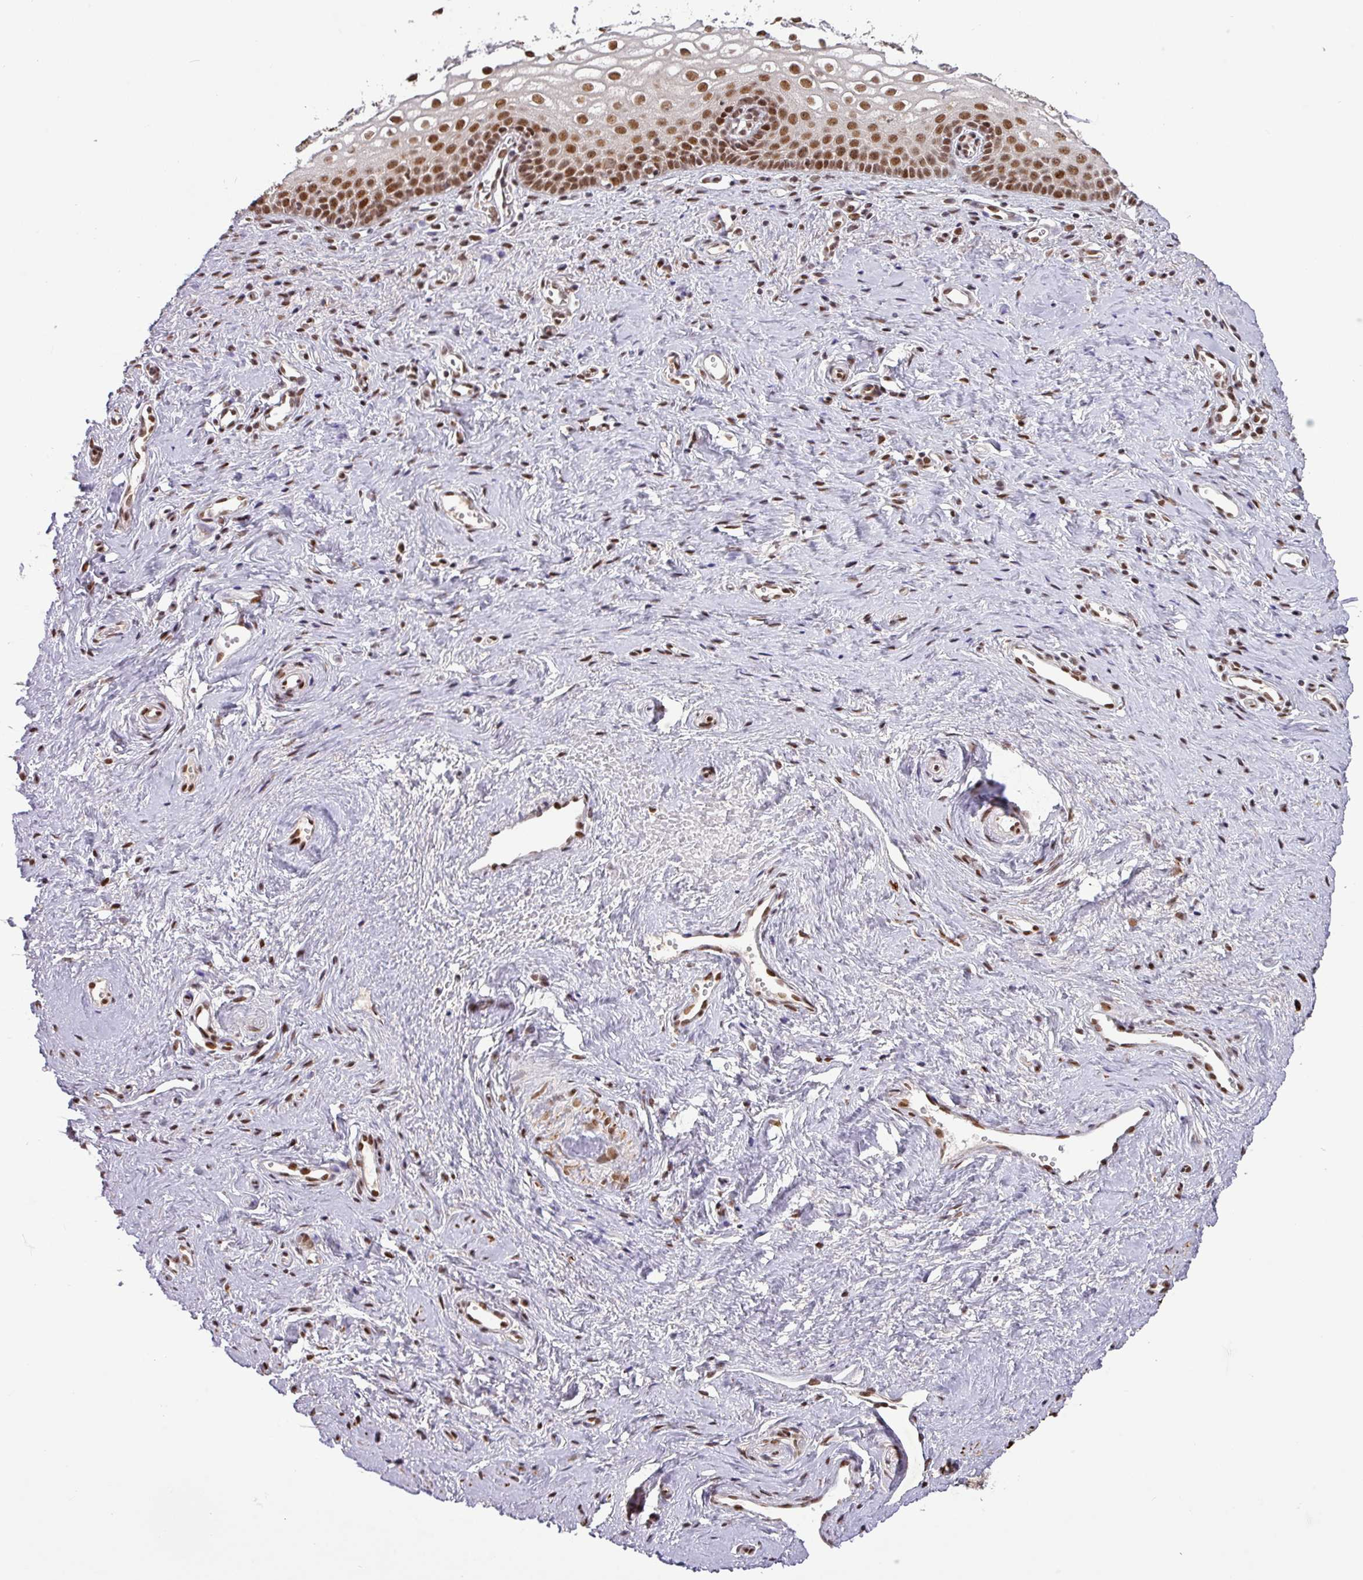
{"staining": {"intensity": "strong", "quantity": ">75%", "location": "nuclear"}, "tissue": "vagina", "cell_type": "Squamous epithelial cells", "image_type": "normal", "snomed": [{"axis": "morphology", "description": "Normal tissue, NOS"}, {"axis": "topography", "description": "Vagina"}], "caption": "Immunohistochemistry micrograph of normal vagina stained for a protein (brown), which displays high levels of strong nuclear staining in approximately >75% of squamous epithelial cells.", "gene": "SRSF2", "patient": {"sex": "female", "age": 59}}